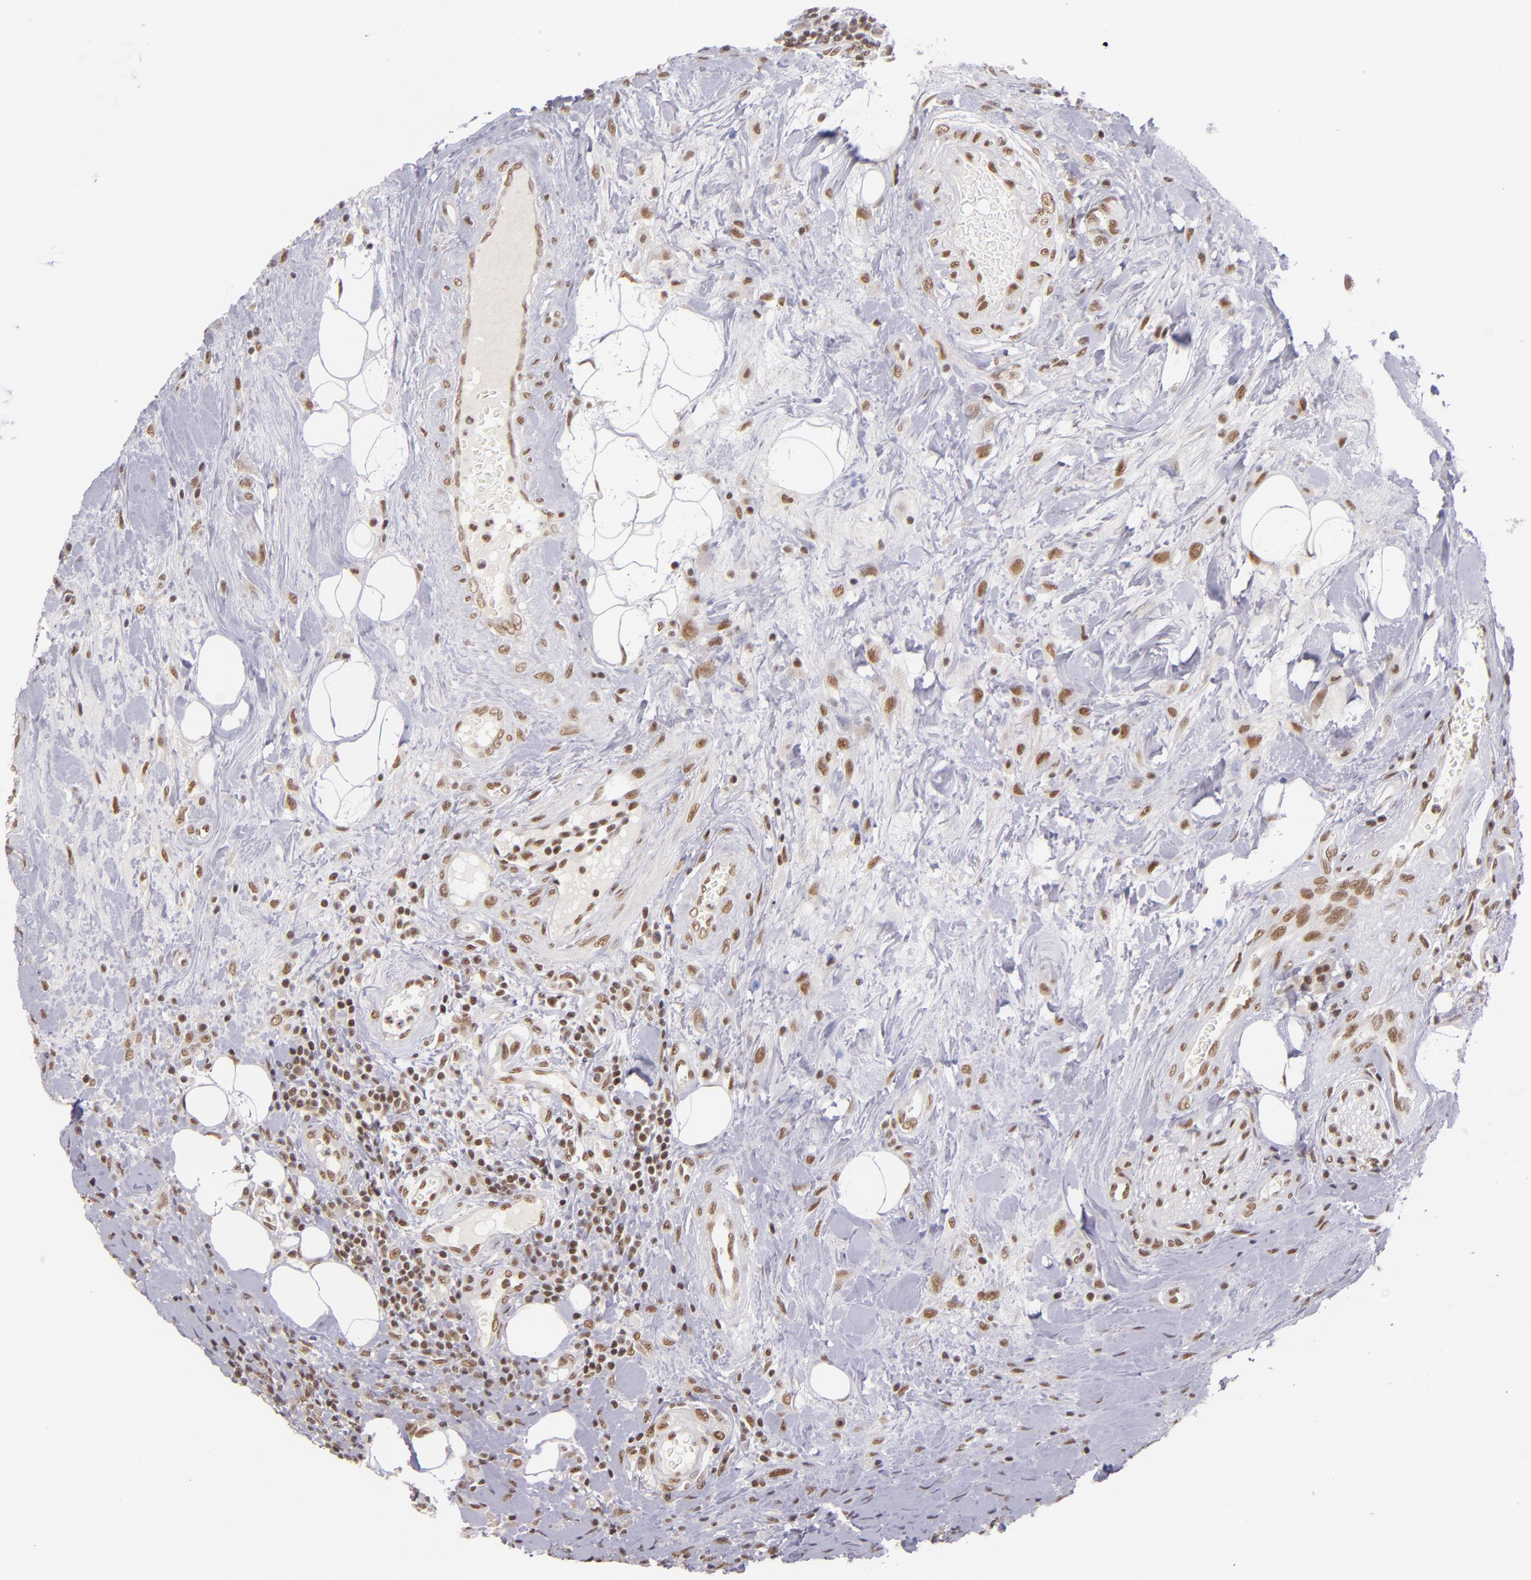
{"staining": {"intensity": "moderate", "quantity": ">75%", "location": "nuclear"}, "tissue": "colorectal cancer", "cell_type": "Tumor cells", "image_type": "cancer", "snomed": [{"axis": "morphology", "description": "Adenocarcinoma, NOS"}, {"axis": "topography", "description": "Colon"}], "caption": "A medium amount of moderate nuclear positivity is appreciated in approximately >75% of tumor cells in colorectal cancer tissue.", "gene": "ZNF148", "patient": {"sex": "male", "age": 54}}